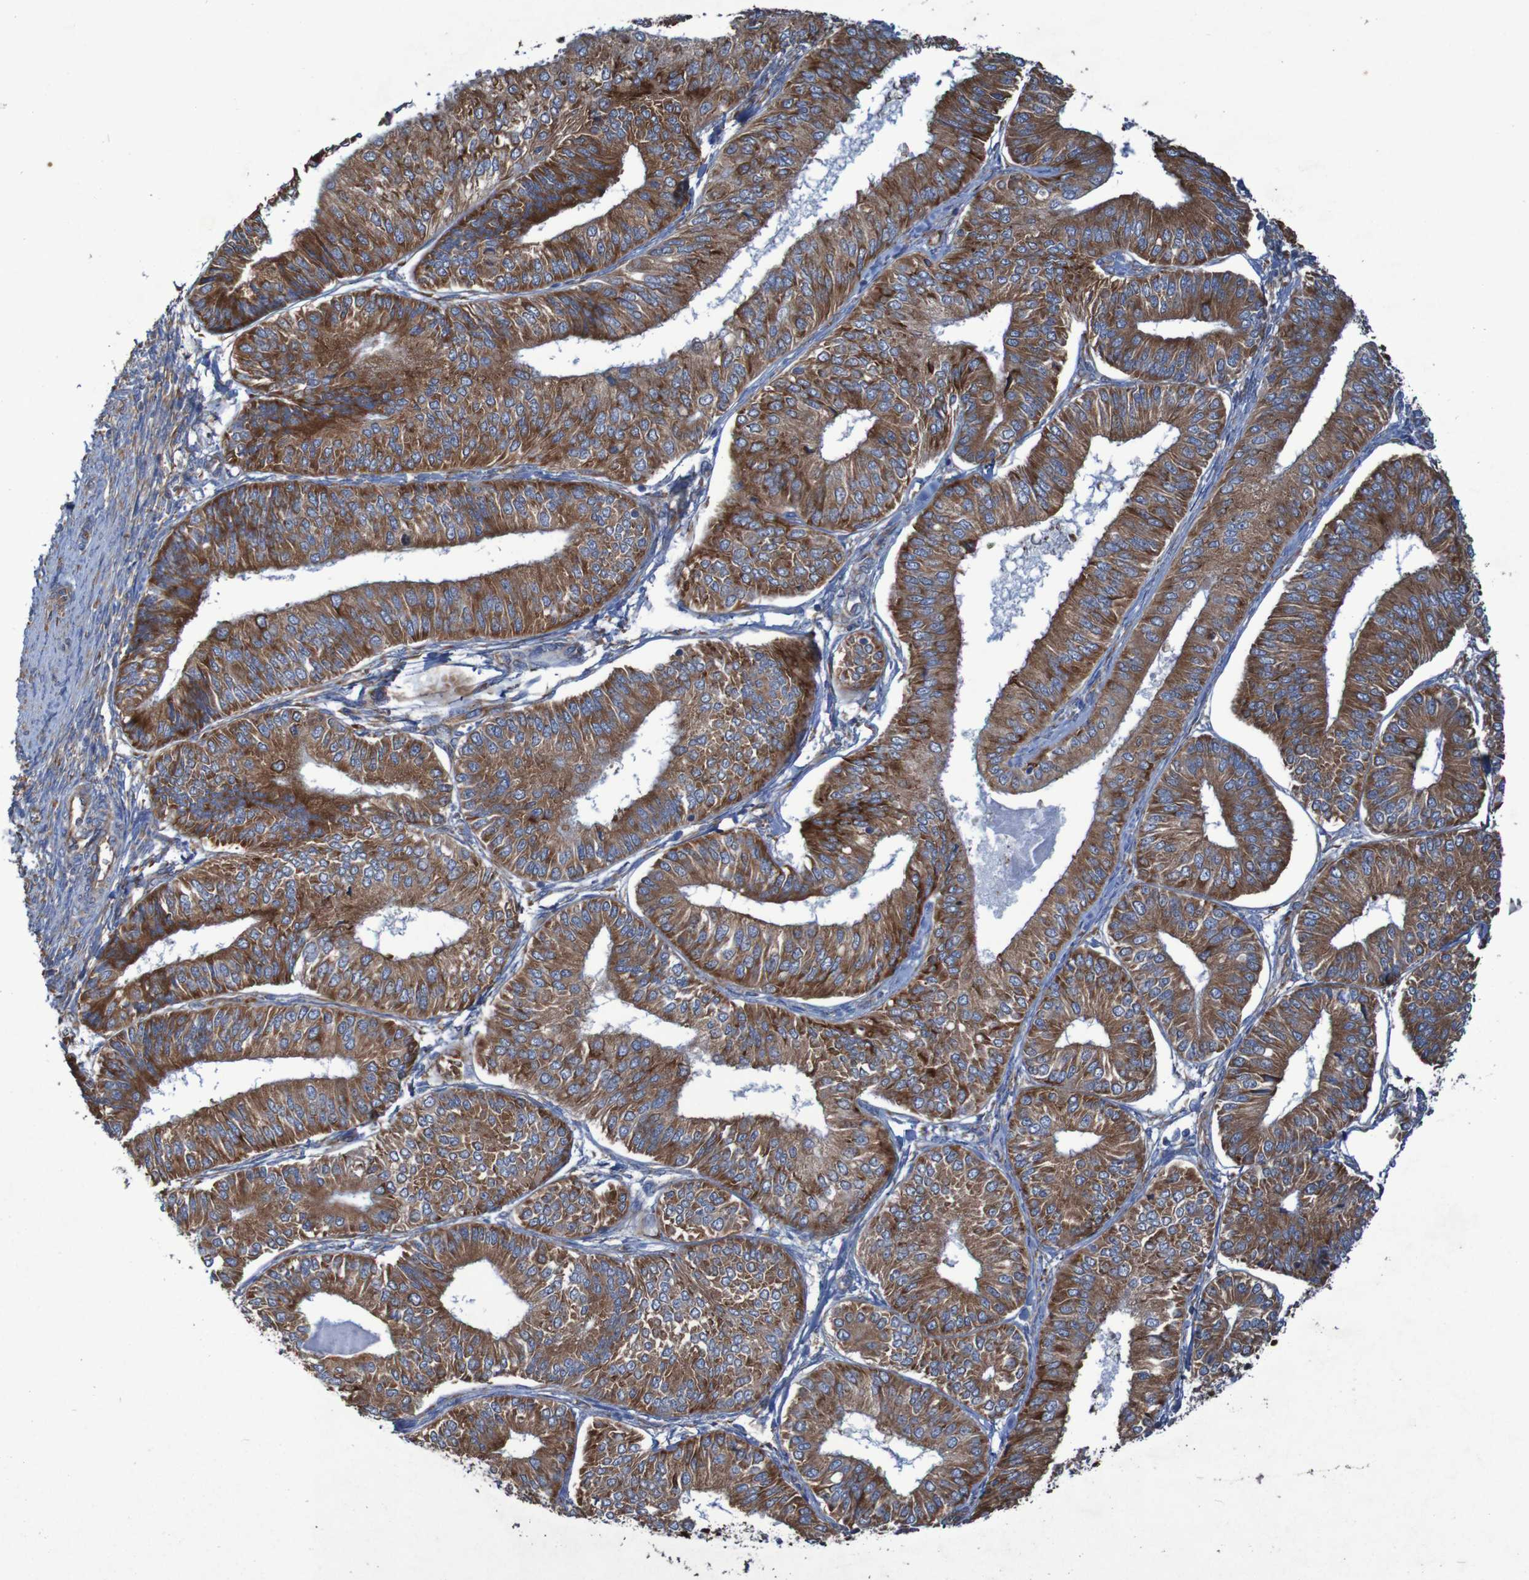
{"staining": {"intensity": "strong", "quantity": ">75%", "location": "cytoplasmic/membranous"}, "tissue": "endometrial cancer", "cell_type": "Tumor cells", "image_type": "cancer", "snomed": [{"axis": "morphology", "description": "Adenocarcinoma, NOS"}, {"axis": "topography", "description": "Endometrium"}], "caption": "Endometrial adenocarcinoma stained for a protein (brown) shows strong cytoplasmic/membranous positive expression in approximately >75% of tumor cells.", "gene": "RPL10", "patient": {"sex": "female", "age": 58}}